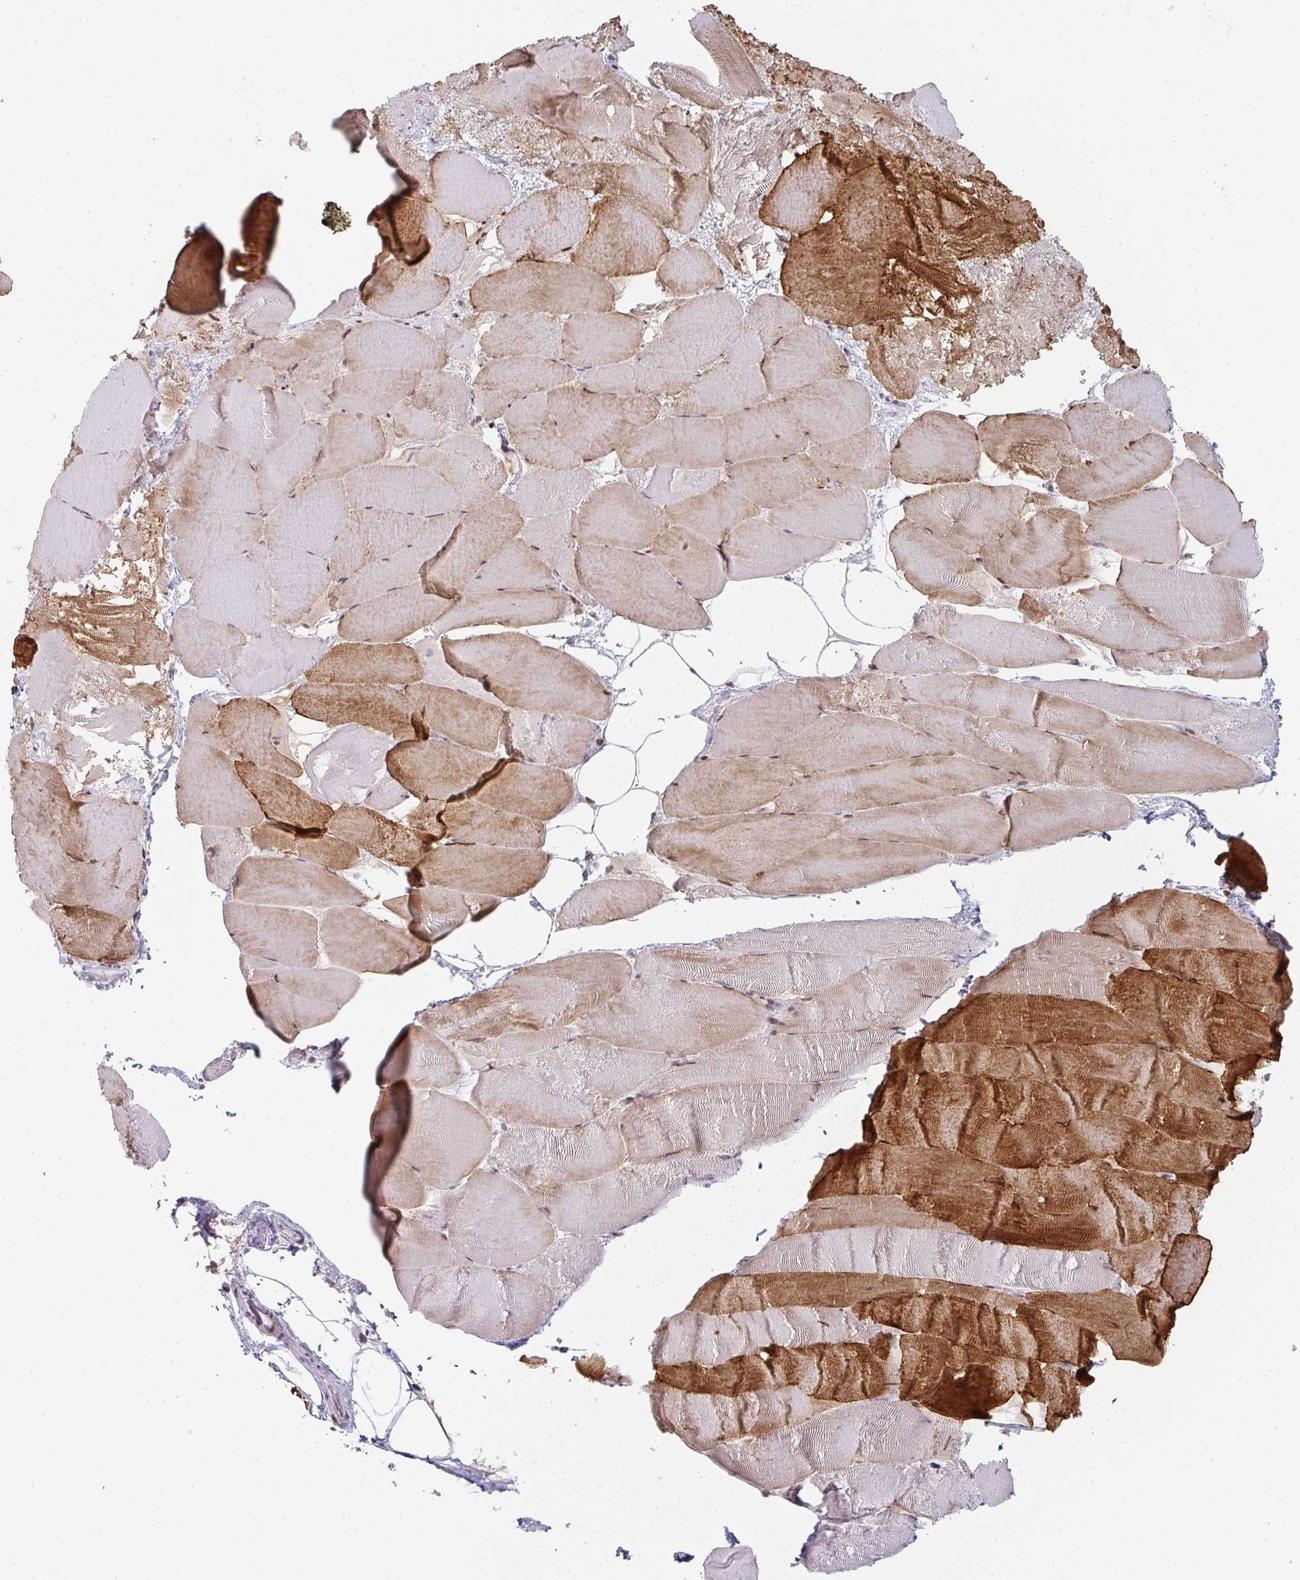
{"staining": {"intensity": "strong", "quantity": "25%-75%", "location": "cytoplasmic/membranous,nuclear"}, "tissue": "skeletal muscle", "cell_type": "Myocytes", "image_type": "normal", "snomed": [{"axis": "morphology", "description": "Normal tissue, NOS"}, {"axis": "topography", "description": "Skeletal muscle"}], "caption": "Skeletal muscle stained with a brown dye displays strong cytoplasmic/membranous,nuclear positive expression in approximately 25%-75% of myocytes.", "gene": "LIN54", "patient": {"sex": "female", "age": 64}}